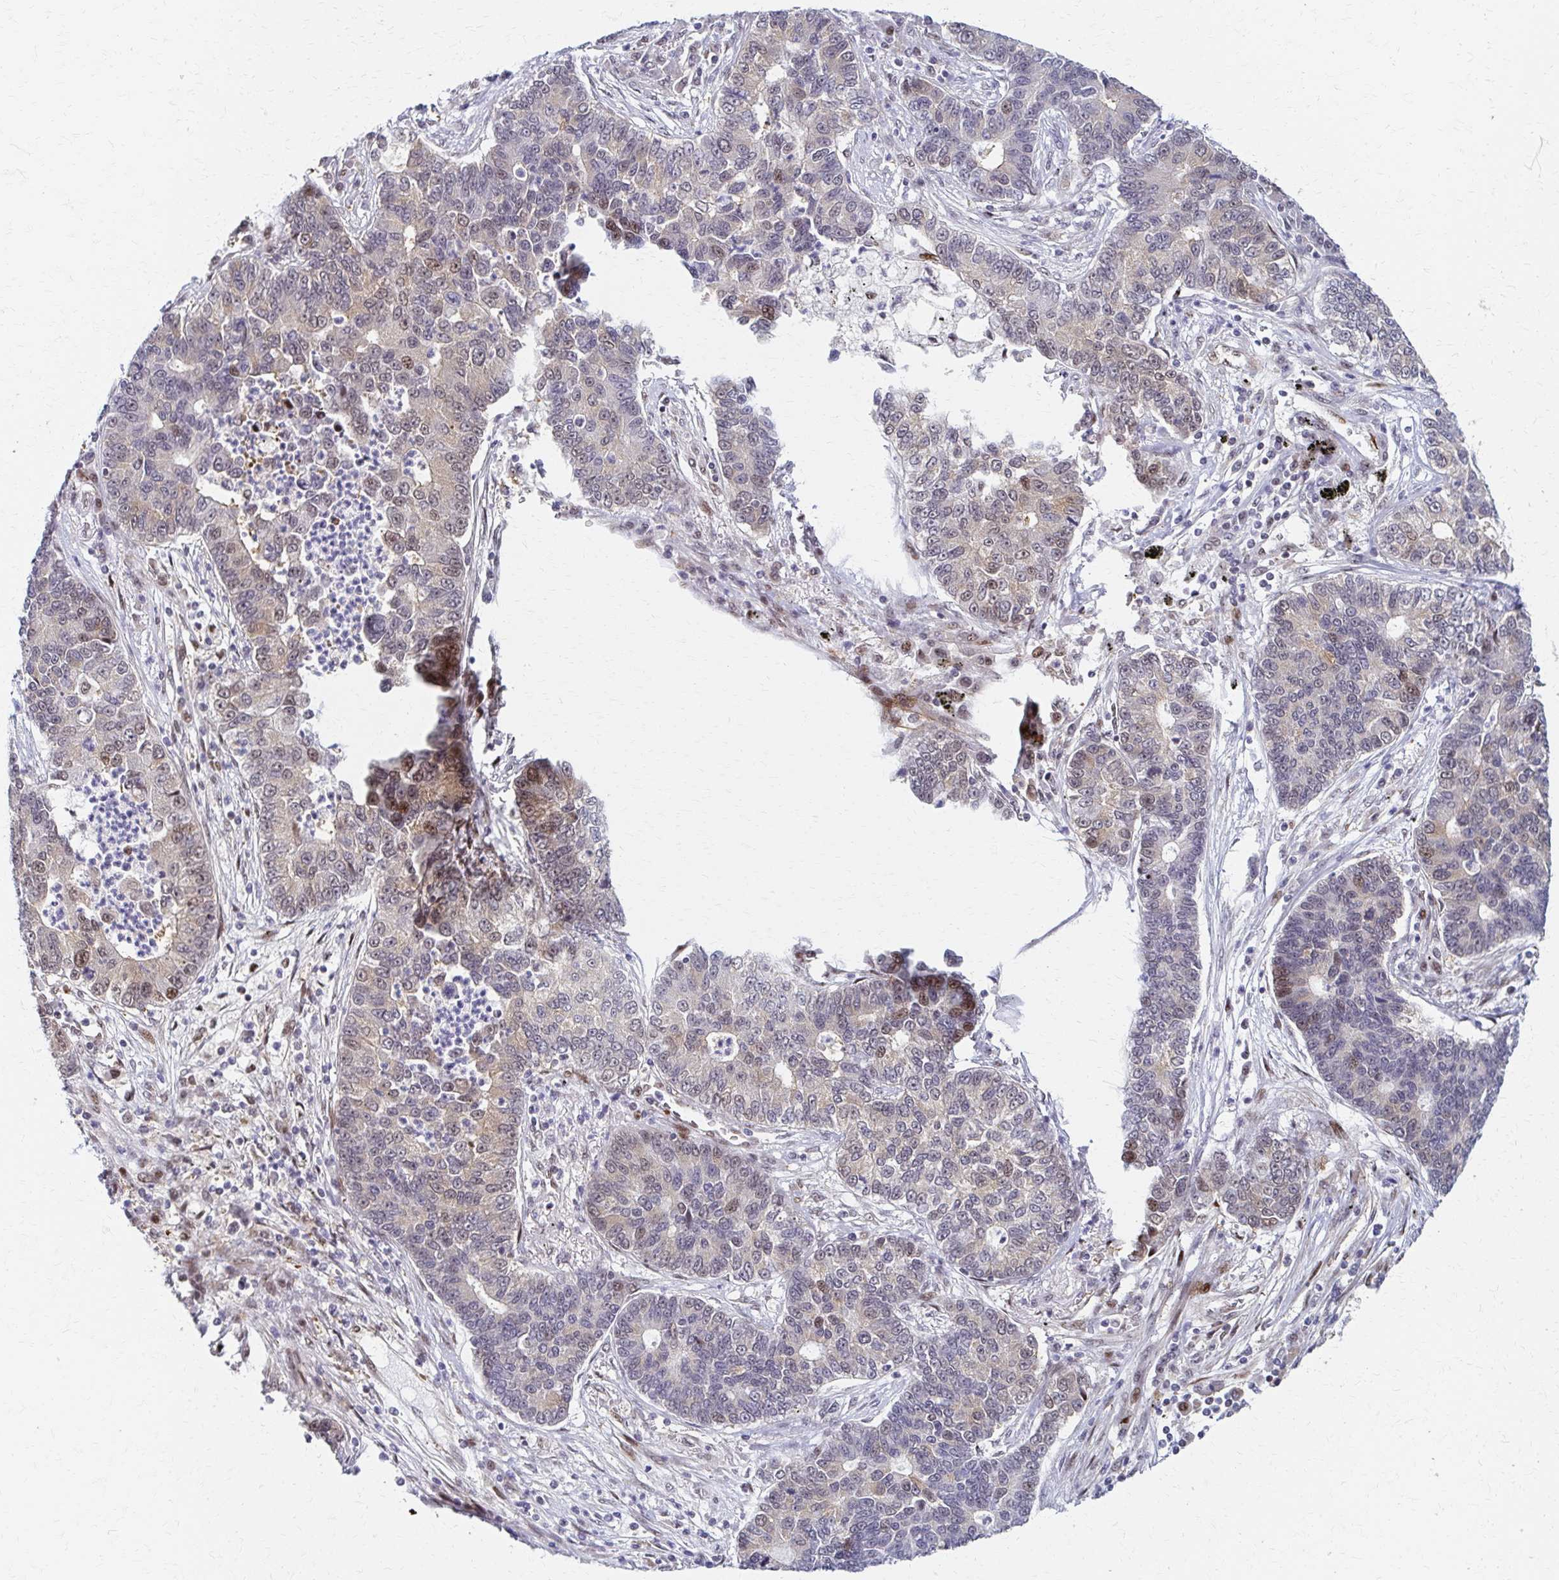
{"staining": {"intensity": "weak", "quantity": "25%-75%", "location": "nuclear"}, "tissue": "lung cancer", "cell_type": "Tumor cells", "image_type": "cancer", "snomed": [{"axis": "morphology", "description": "Adenocarcinoma, NOS"}, {"axis": "topography", "description": "Lung"}], "caption": "Adenocarcinoma (lung) stained for a protein (brown) displays weak nuclear positive positivity in approximately 25%-75% of tumor cells.", "gene": "PSMD7", "patient": {"sex": "female", "age": 57}}